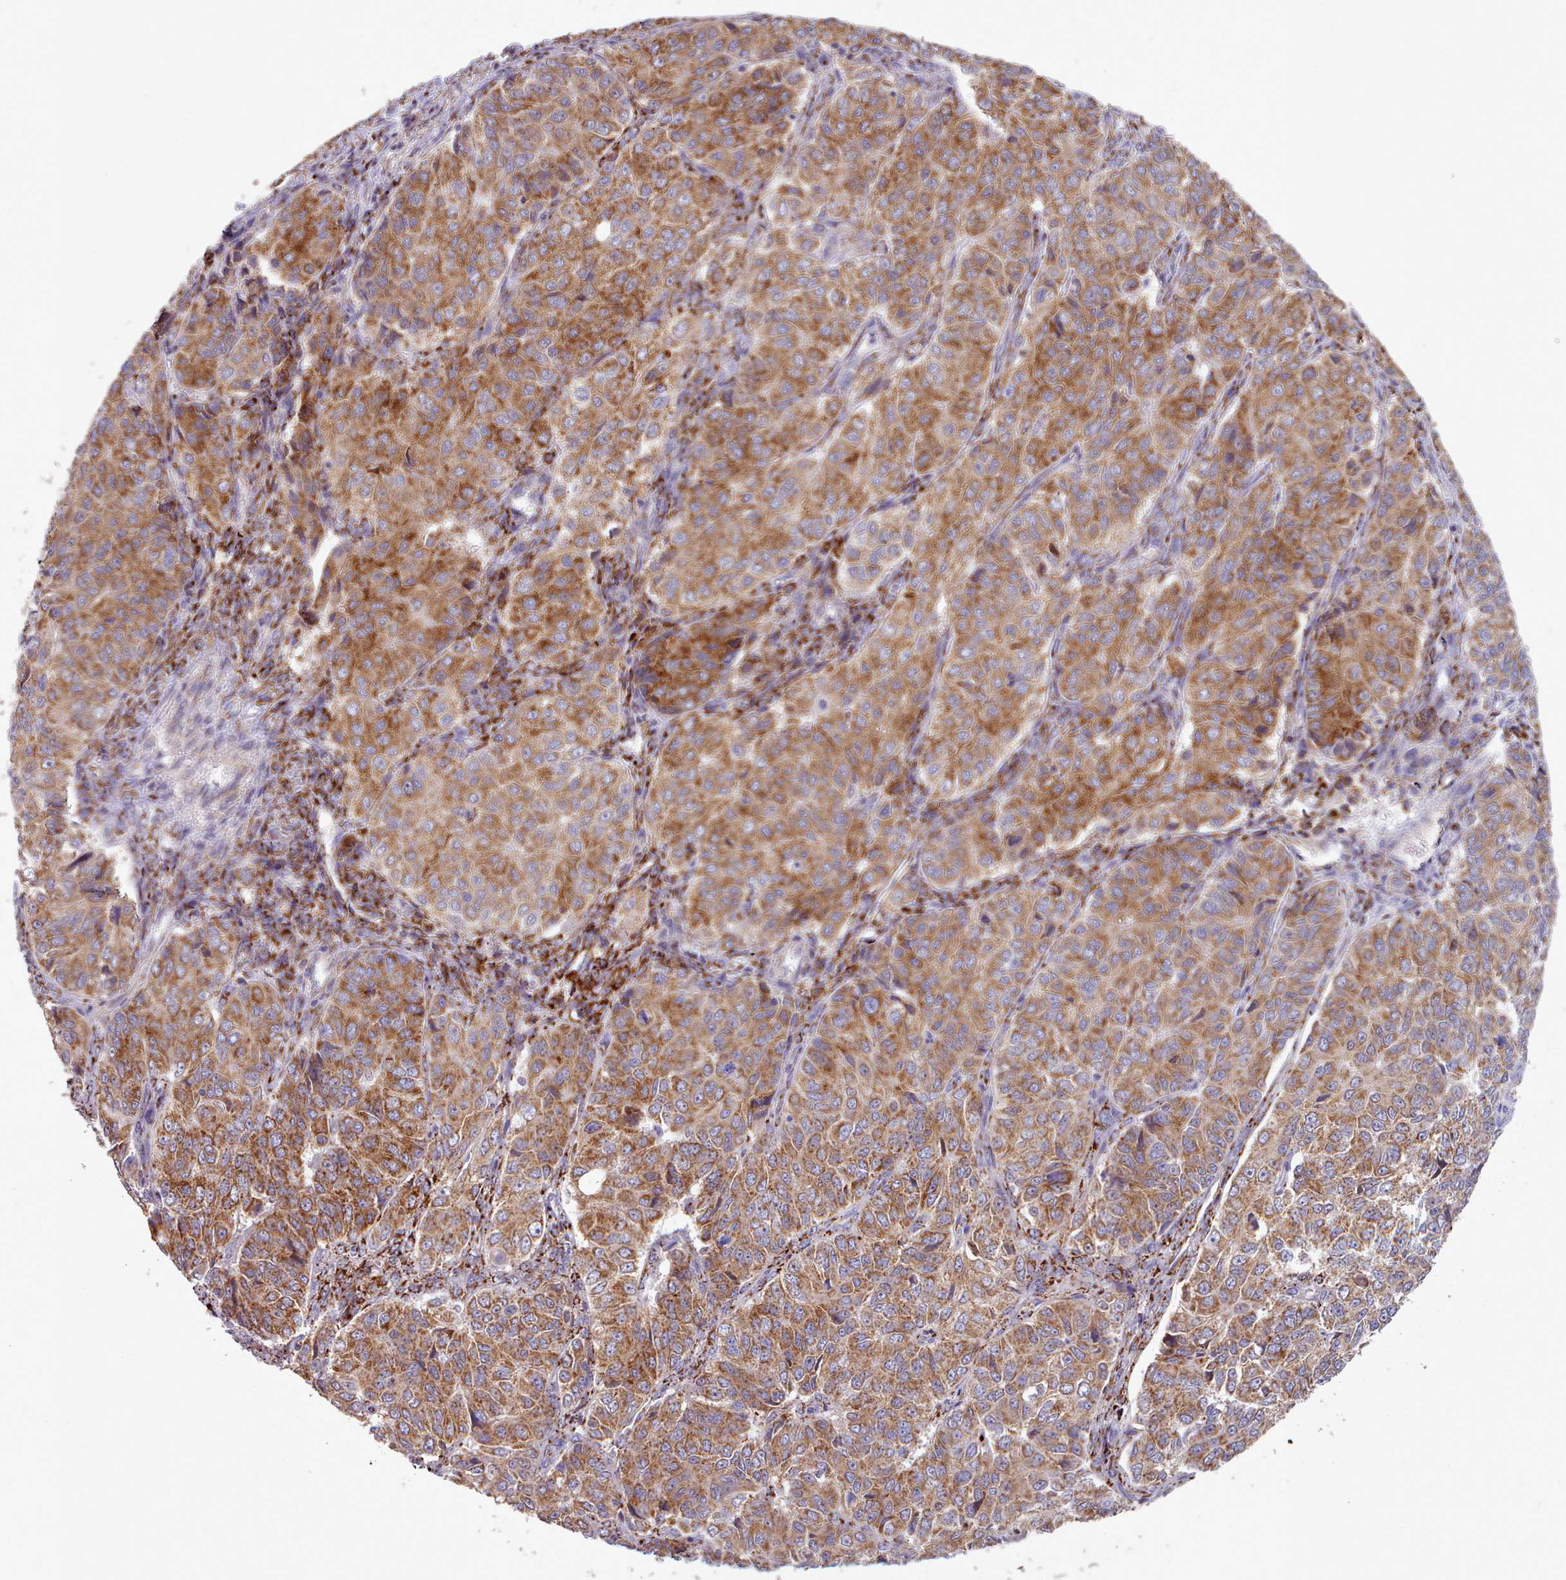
{"staining": {"intensity": "moderate", "quantity": ">75%", "location": "cytoplasmic/membranous"}, "tissue": "ovarian cancer", "cell_type": "Tumor cells", "image_type": "cancer", "snomed": [{"axis": "morphology", "description": "Carcinoma, endometroid"}, {"axis": "topography", "description": "Ovary"}], "caption": "Protein analysis of ovarian endometroid carcinoma tissue shows moderate cytoplasmic/membranous expression in about >75% of tumor cells.", "gene": "HSDL2", "patient": {"sex": "female", "age": 51}}